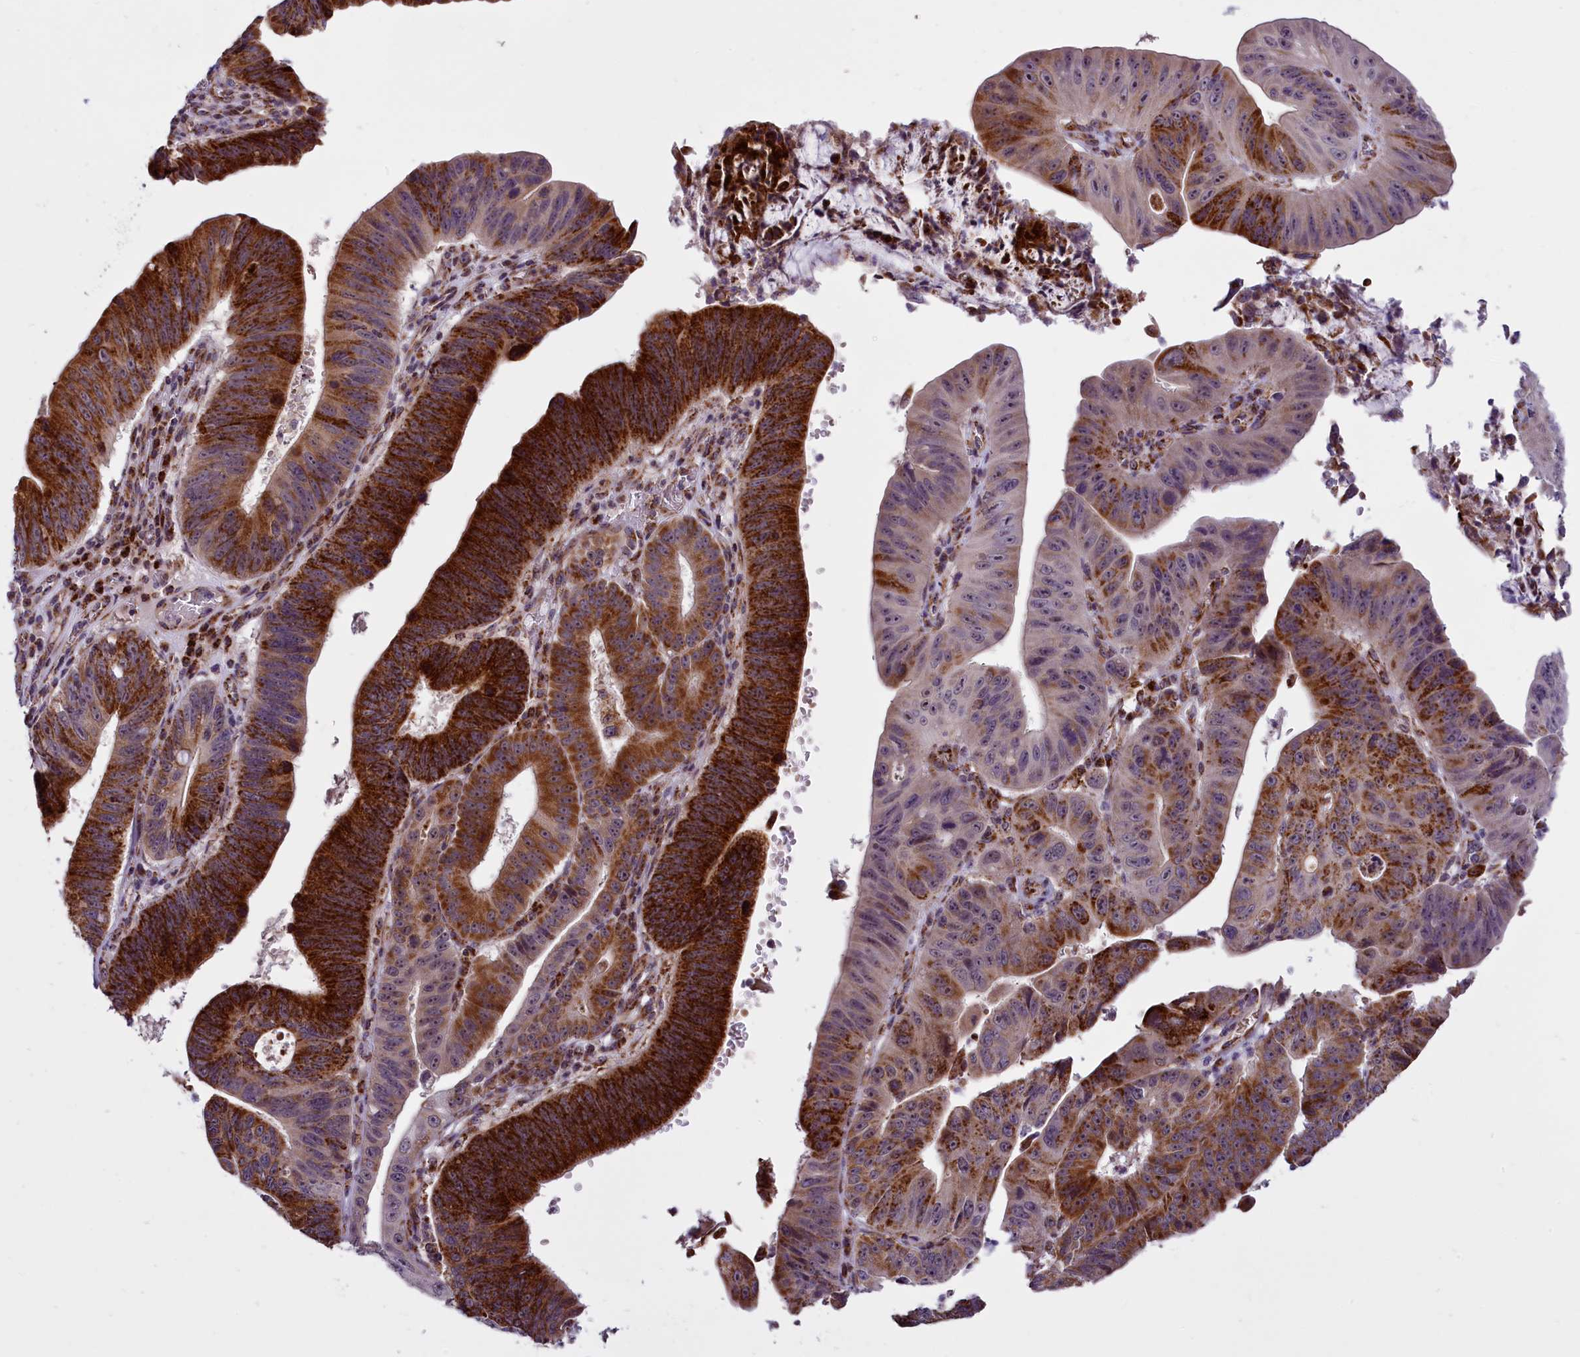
{"staining": {"intensity": "strong", "quantity": "25%-75%", "location": "cytoplasmic/membranous"}, "tissue": "stomach cancer", "cell_type": "Tumor cells", "image_type": "cancer", "snomed": [{"axis": "morphology", "description": "Adenocarcinoma, NOS"}, {"axis": "topography", "description": "Stomach"}], "caption": "Stomach cancer (adenocarcinoma) tissue exhibits strong cytoplasmic/membranous positivity in about 25%-75% of tumor cells, visualized by immunohistochemistry. (Stains: DAB (3,3'-diaminobenzidine) in brown, nuclei in blue, Microscopy: brightfield microscopy at high magnification).", "gene": "NDUFS5", "patient": {"sex": "male", "age": 59}}